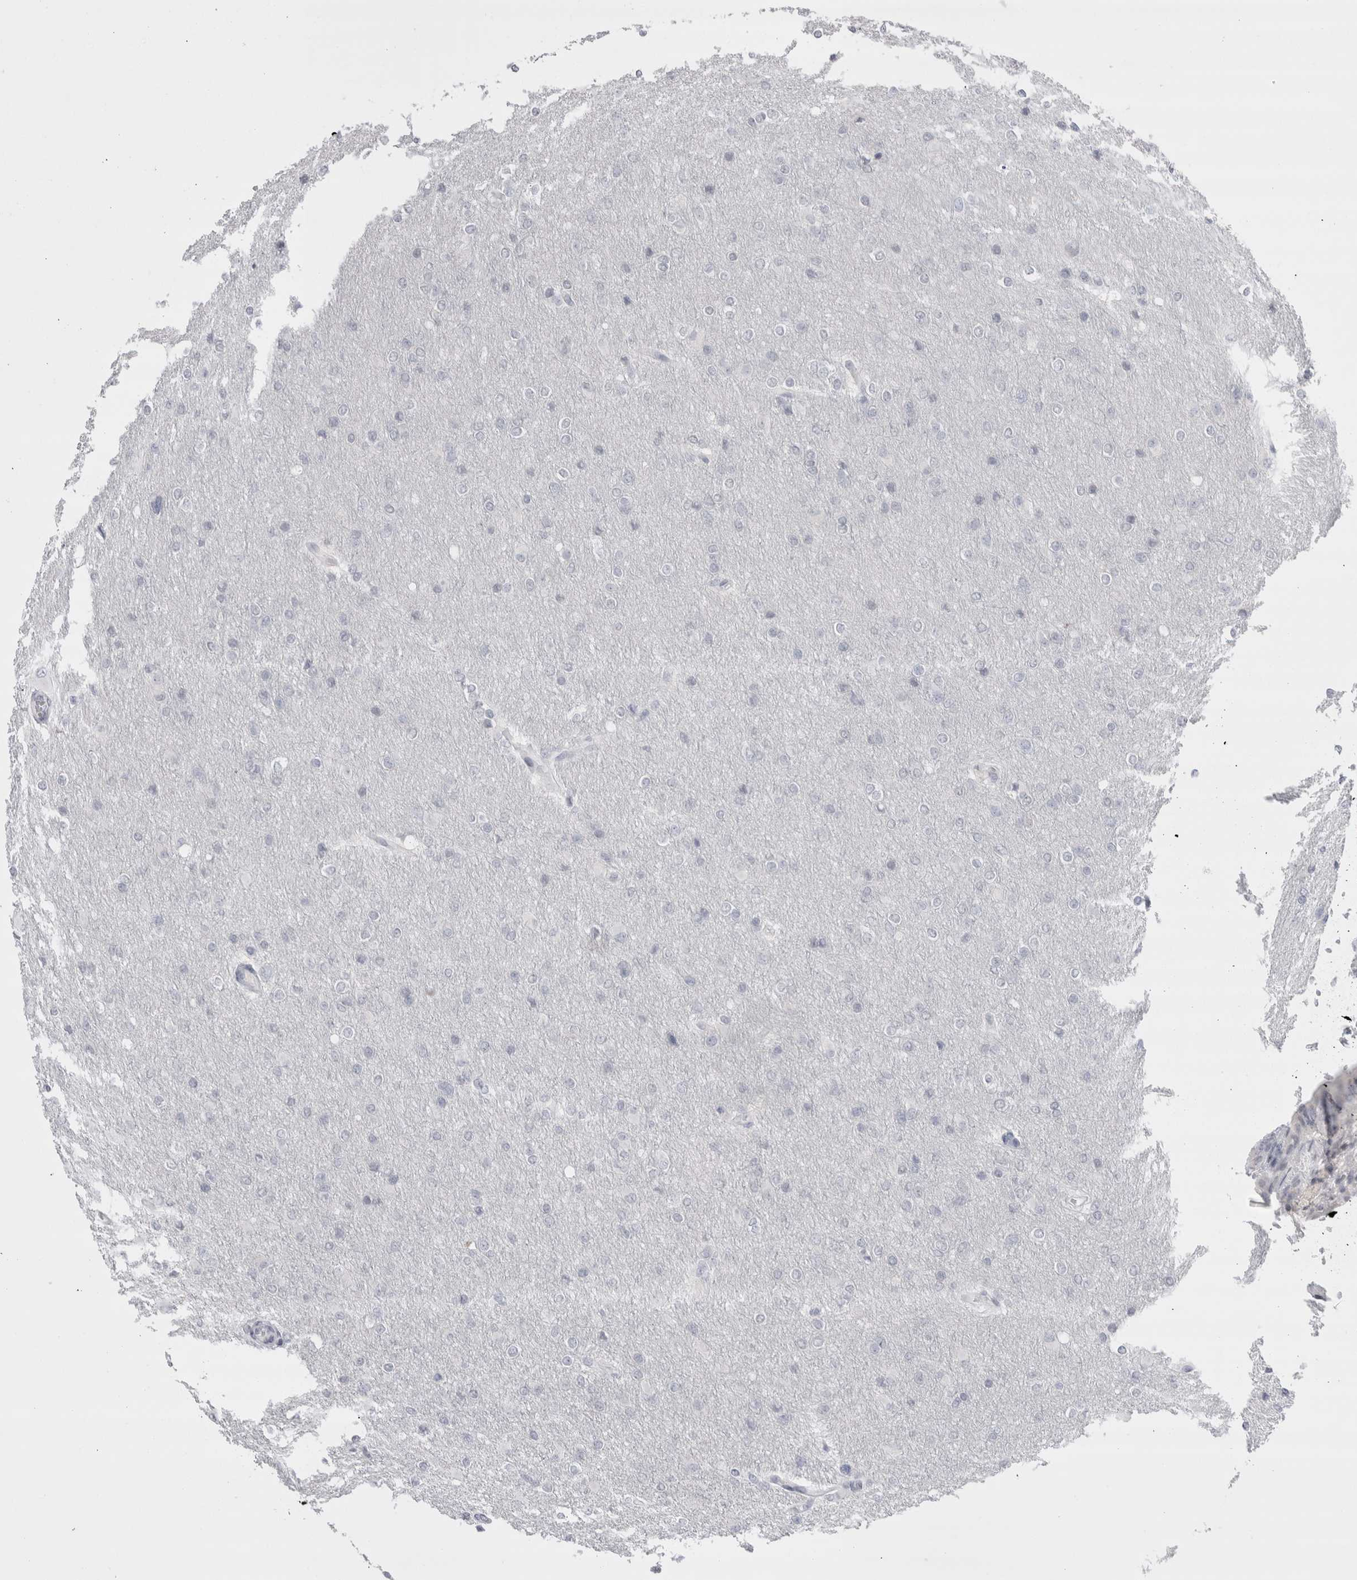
{"staining": {"intensity": "negative", "quantity": "none", "location": "none"}, "tissue": "glioma", "cell_type": "Tumor cells", "image_type": "cancer", "snomed": [{"axis": "morphology", "description": "Glioma, malignant, High grade"}, {"axis": "topography", "description": "Cerebral cortex"}], "caption": "Tumor cells are negative for brown protein staining in glioma.", "gene": "FNDC8", "patient": {"sex": "female", "age": 36}}